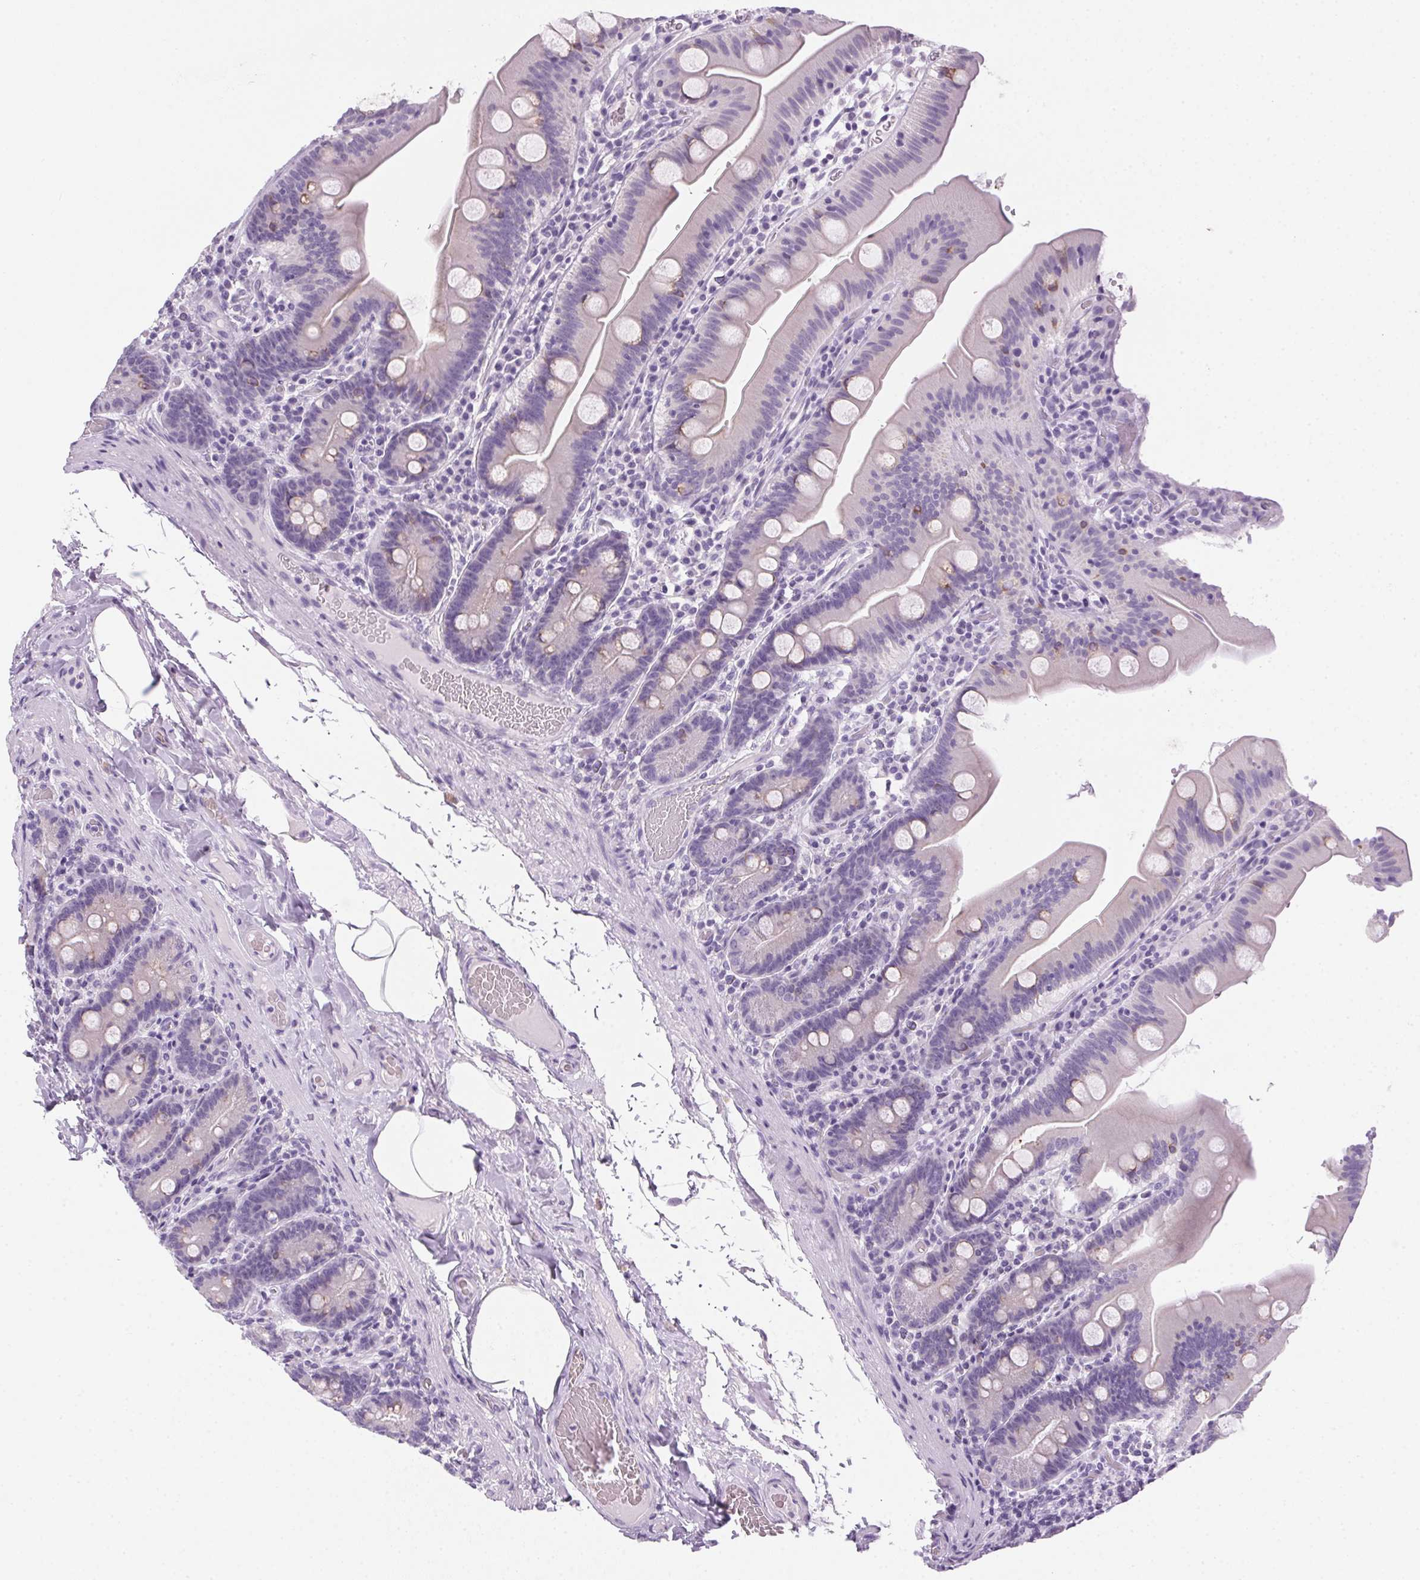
{"staining": {"intensity": "weak", "quantity": "<25%", "location": "cytoplasmic/membranous"}, "tissue": "small intestine", "cell_type": "Glandular cells", "image_type": "normal", "snomed": [{"axis": "morphology", "description": "Normal tissue, NOS"}, {"axis": "topography", "description": "Small intestine"}], "caption": "Immunohistochemistry micrograph of benign small intestine stained for a protein (brown), which exhibits no staining in glandular cells.", "gene": "POPDC2", "patient": {"sex": "male", "age": 37}}